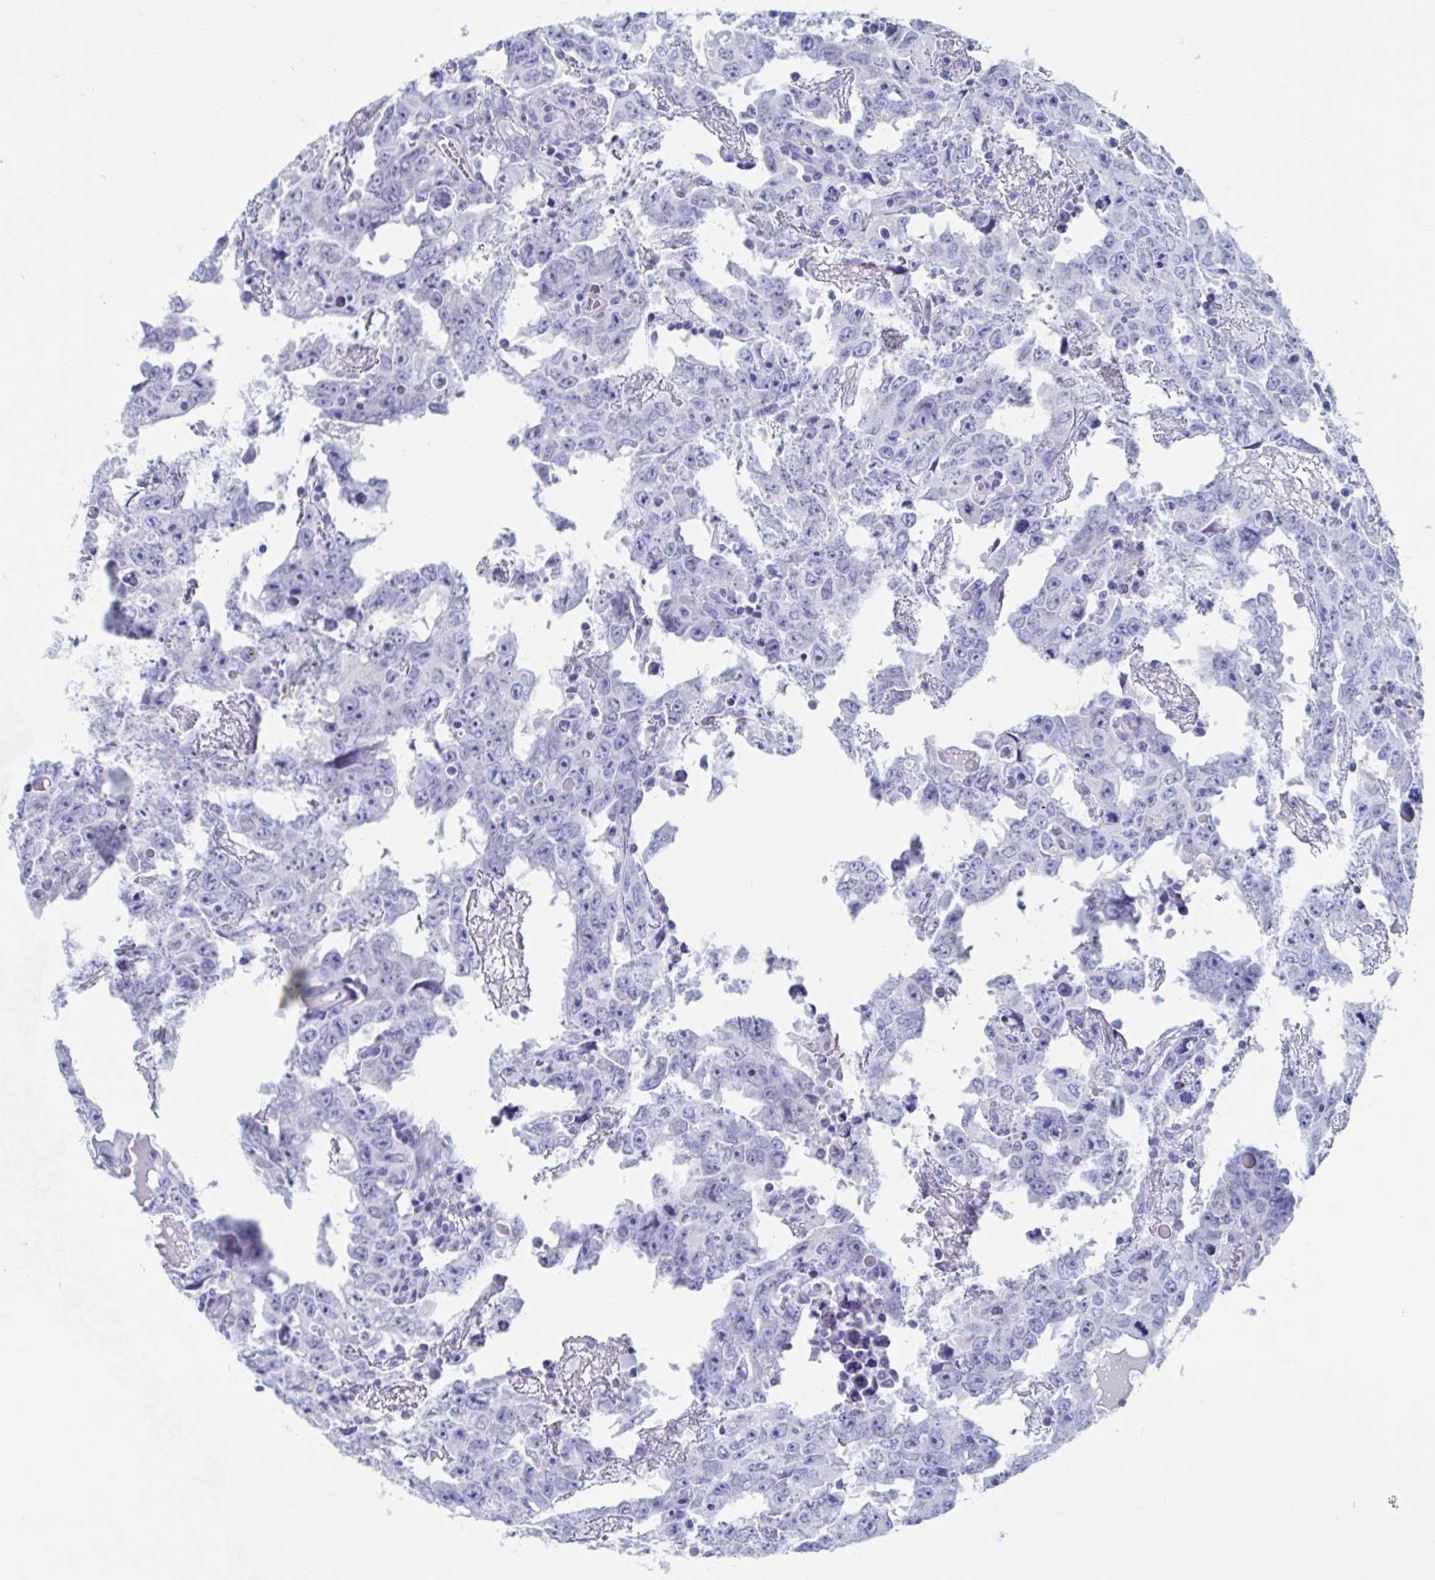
{"staining": {"intensity": "negative", "quantity": "none", "location": "none"}, "tissue": "testis cancer", "cell_type": "Tumor cells", "image_type": "cancer", "snomed": [{"axis": "morphology", "description": "Carcinoma, Embryonal, NOS"}, {"axis": "topography", "description": "Testis"}], "caption": "An IHC micrograph of embryonal carcinoma (testis) is shown. There is no staining in tumor cells of embryonal carcinoma (testis). (DAB immunohistochemistry (IHC) with hematoxylin counter stain).", "gene": "SHCBP1L", "patient": {"sex": "male", "age": 22}}